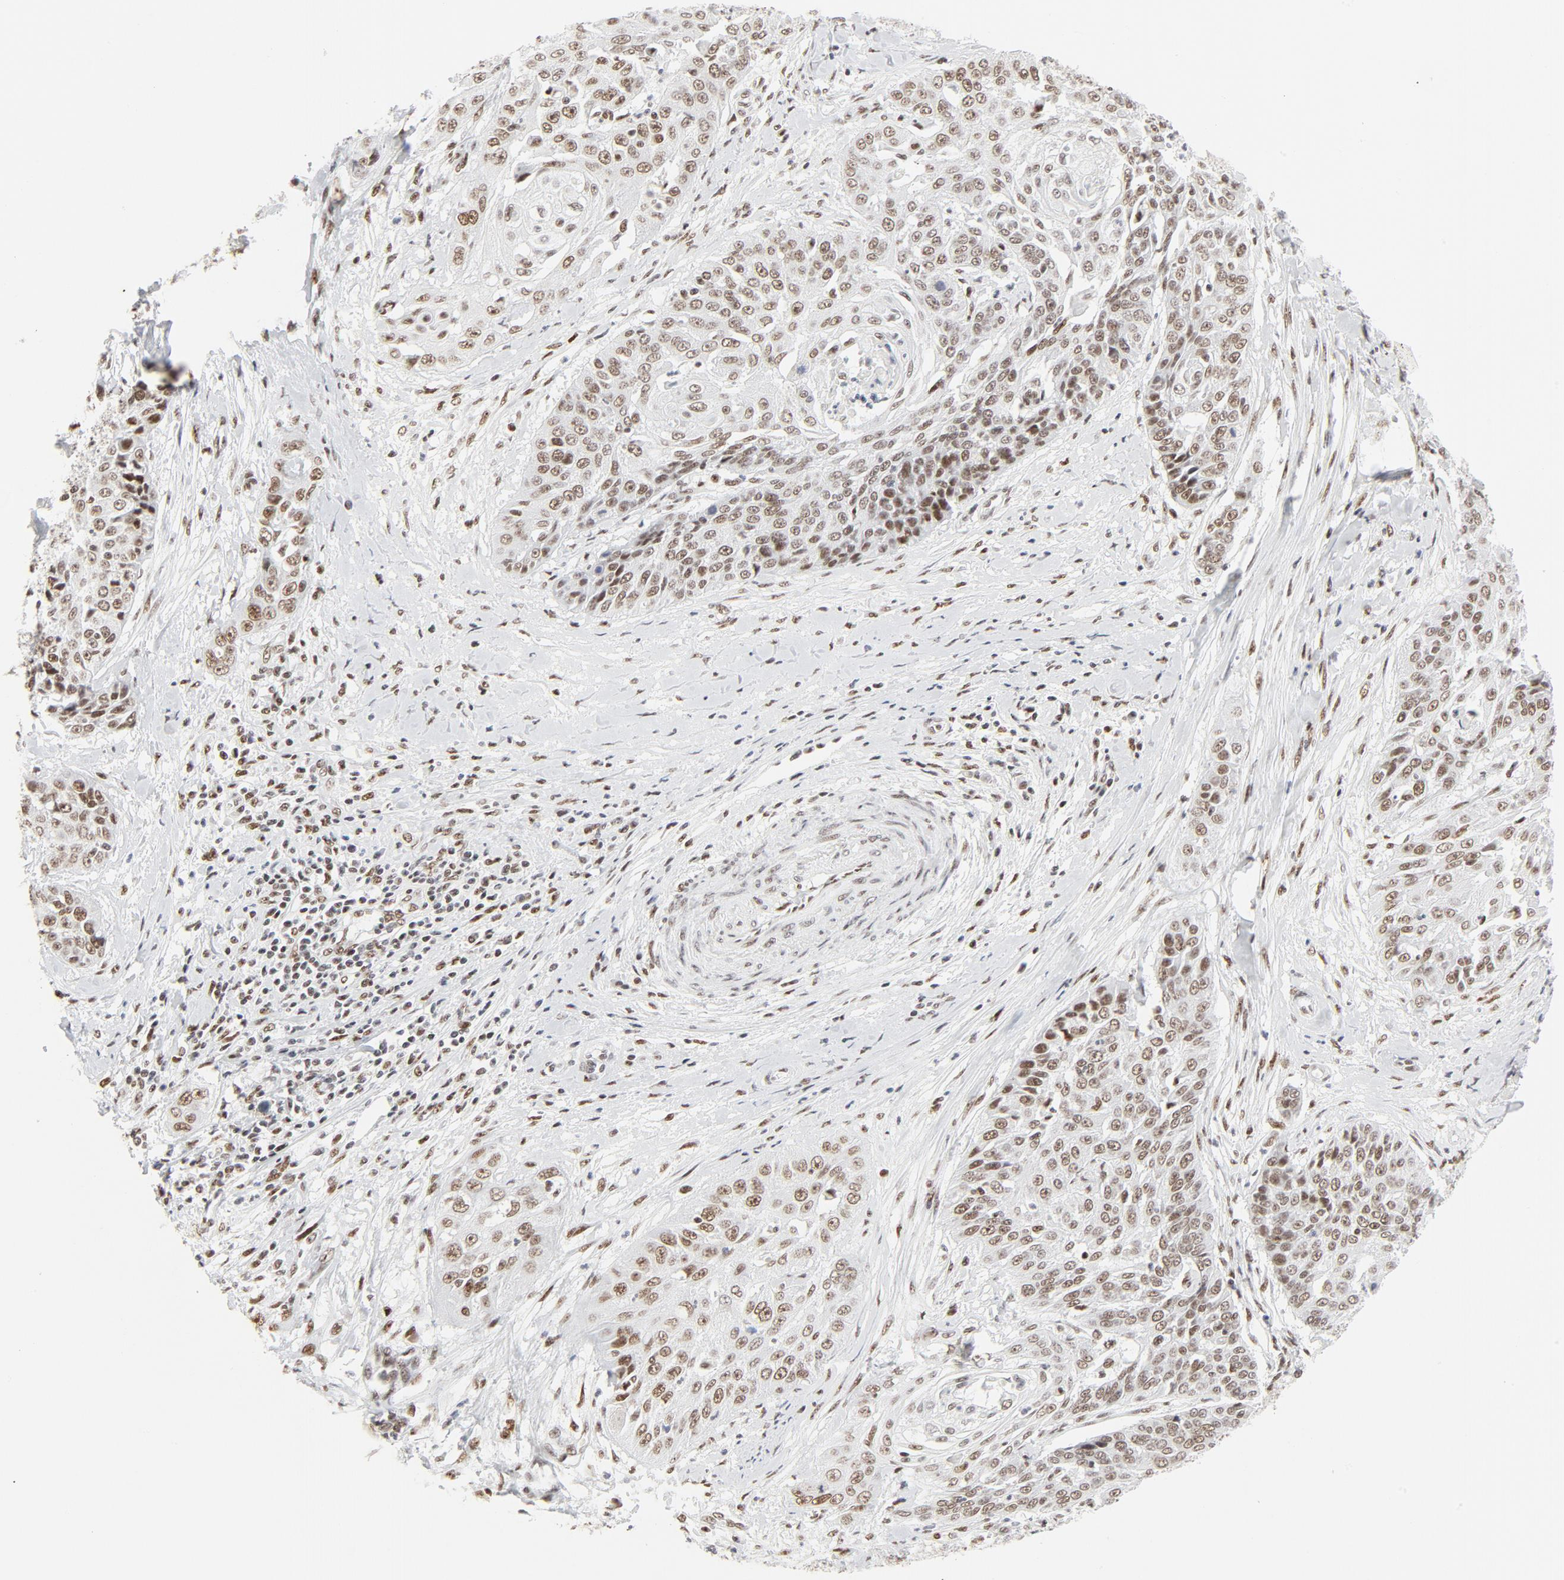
{"staining": {"intensity": "moderate", "quantity": ">75%", "location": "nuclear"}, "tissue": "cervical cancer", "cell_type": "Tumor cells", "image_type": "cancer", "snomed": [{"axis": "morphology", "description": "Squamous cell carcinoma, NOS"}, {"axis": "topography", "description": "Cervix"}], "caption": "Cervical squamous cell carcinoma stained for a protein reveals moderate nuclear positivity in tumor cells.", "gene": "GTF2H1", "patient": {"sex": "female", "age": 64}}